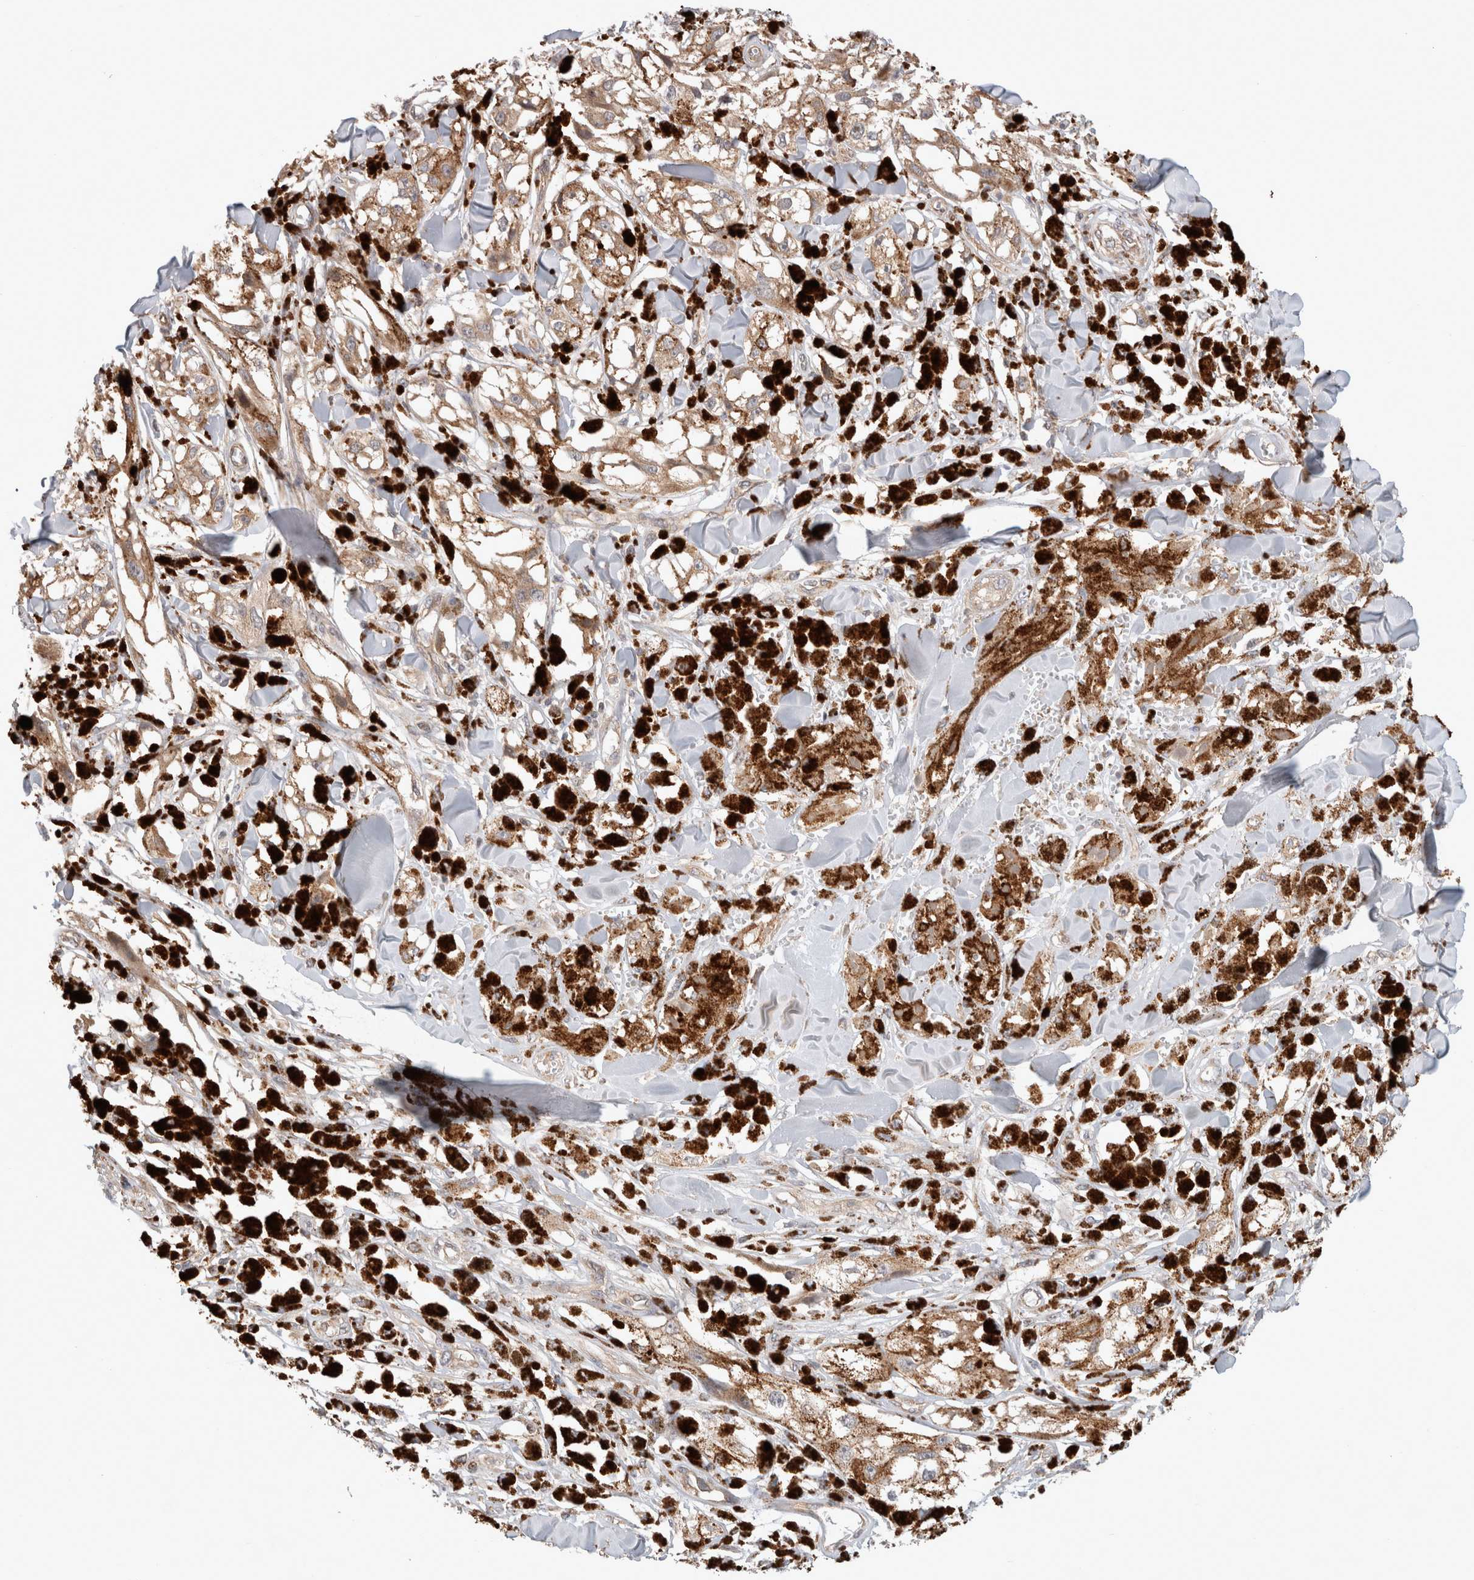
{"staining": {"intensity": "weak", "quantity": ">75%", "location": "cytoplasmic/membranous"}, "tissue": "melanoma", "cell_type": "Tumor cells", "image_type": "cancer", "snomed": [{"axis": "morphology", "description": "Malignant melanoma, NOS"}, {"axis": "topography", "description": "Skin"}], "caption": "Tumor cells demonstrate low levels of weak cytoplasmic/membranous expression in about >75% of cells in malignant melanoma. The protein is stained brown, and the nuclei are stained in blue (DAB (3,3'-diaminobenzidine) IHC with brightfield microscopy, high magnification).", "gene": "HROB", "patient": {"sex": "male", "age": 88}}